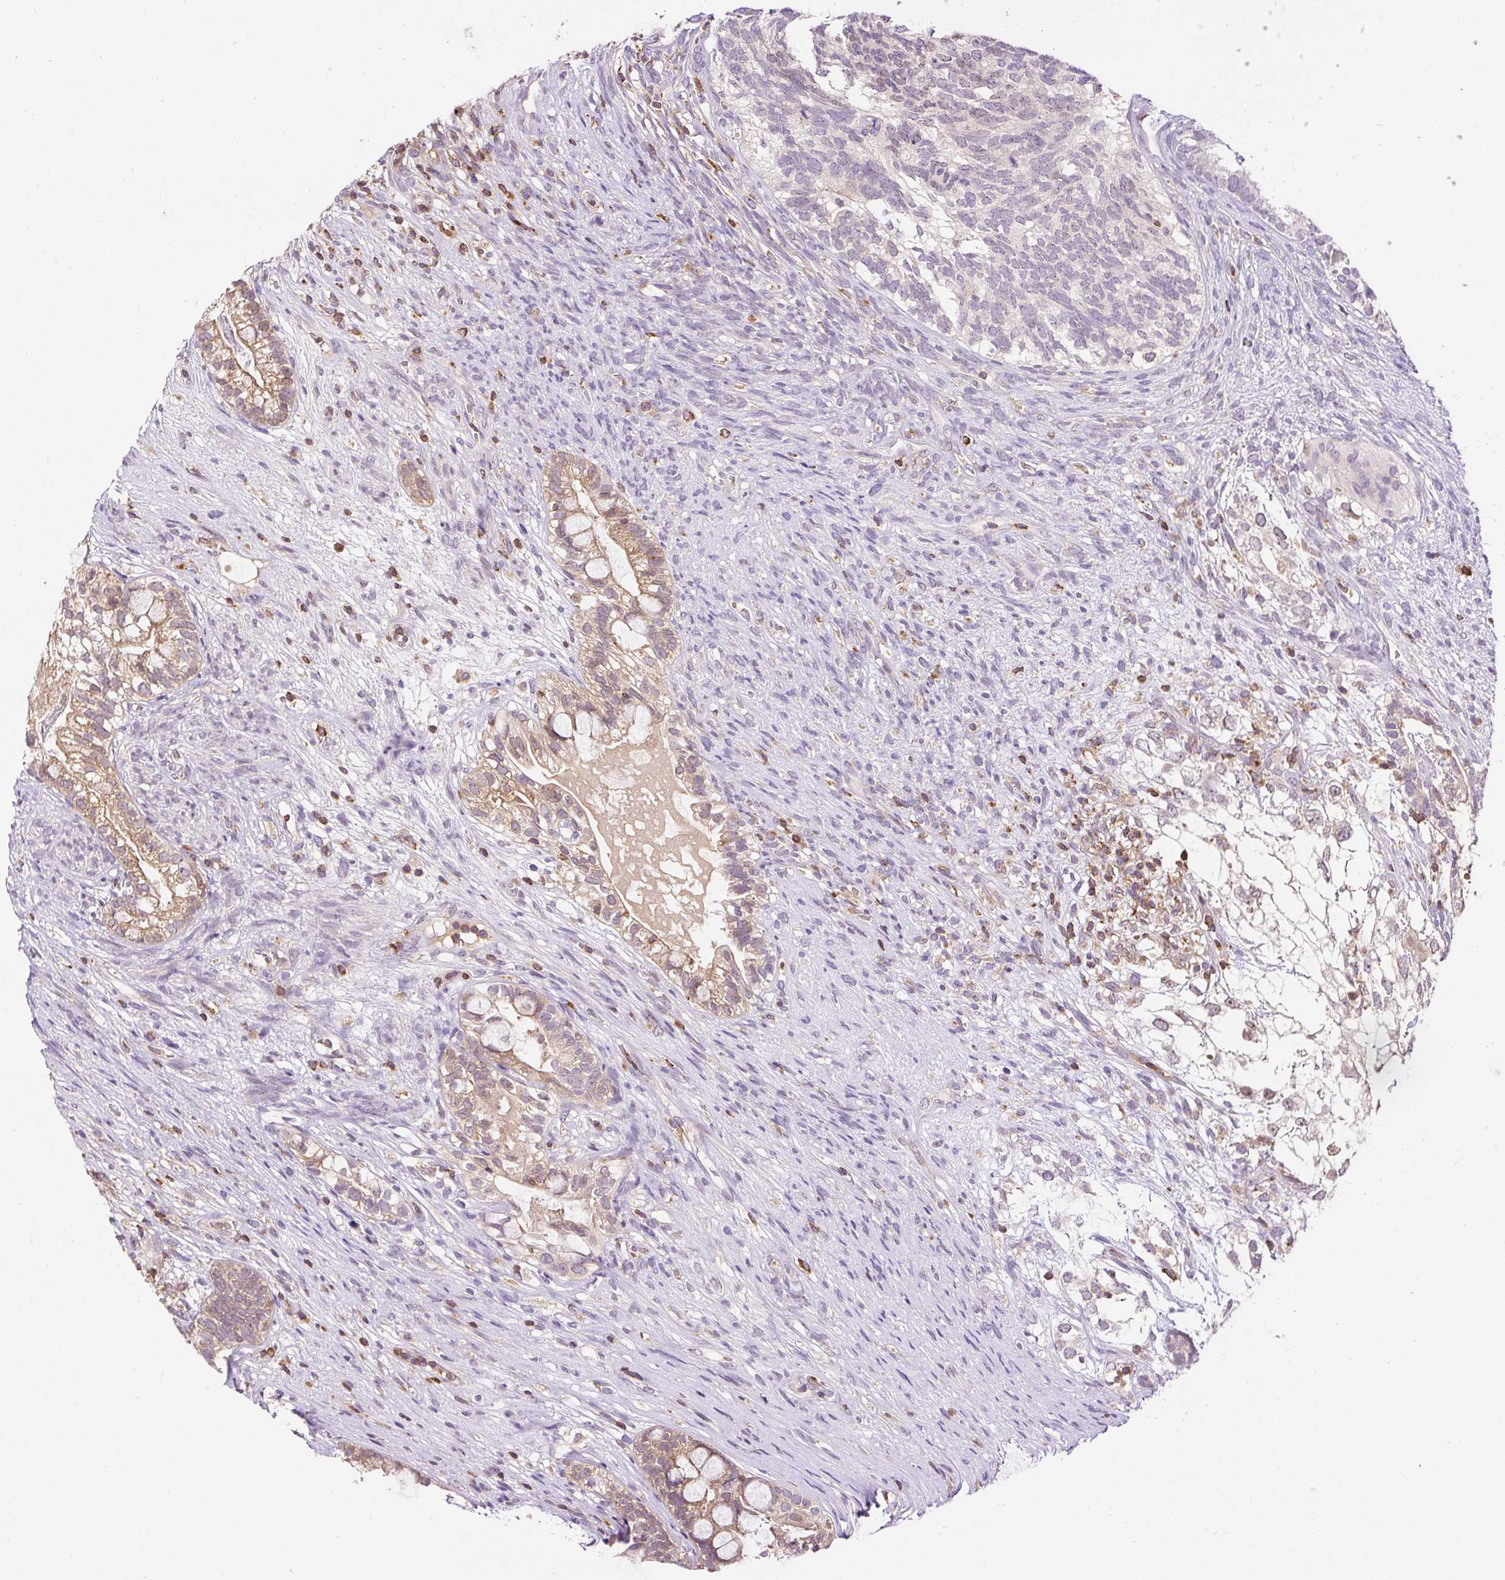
{"staining": {"intensity": "weak", "quantity": "25%-75%", "location": "cytoplasmic/membranous,nuclear"}, "tissue": "testis cancer", "cell_type": "Tumor cells", "image_type": "cancer", "snomed": [{"axis": "morphology", "description": "Seminoma, NOS"}, {"axis": "morphology", "description": "Carcinoma, Embryonal, NOS"}, {"axis": "topography", "description": "Testis"}], "caption": "Testis embryonal carcinoma was stained to show a protein in brown. There is low levels of weak cytoplasmic/membranous and nuclear expression in approximately 25%-75% of tumor cells. (DAB IHC with brightfield microscopy, high magnification).", "gene": "CARD11", "patient": {"sex": "male", "age": 41}}